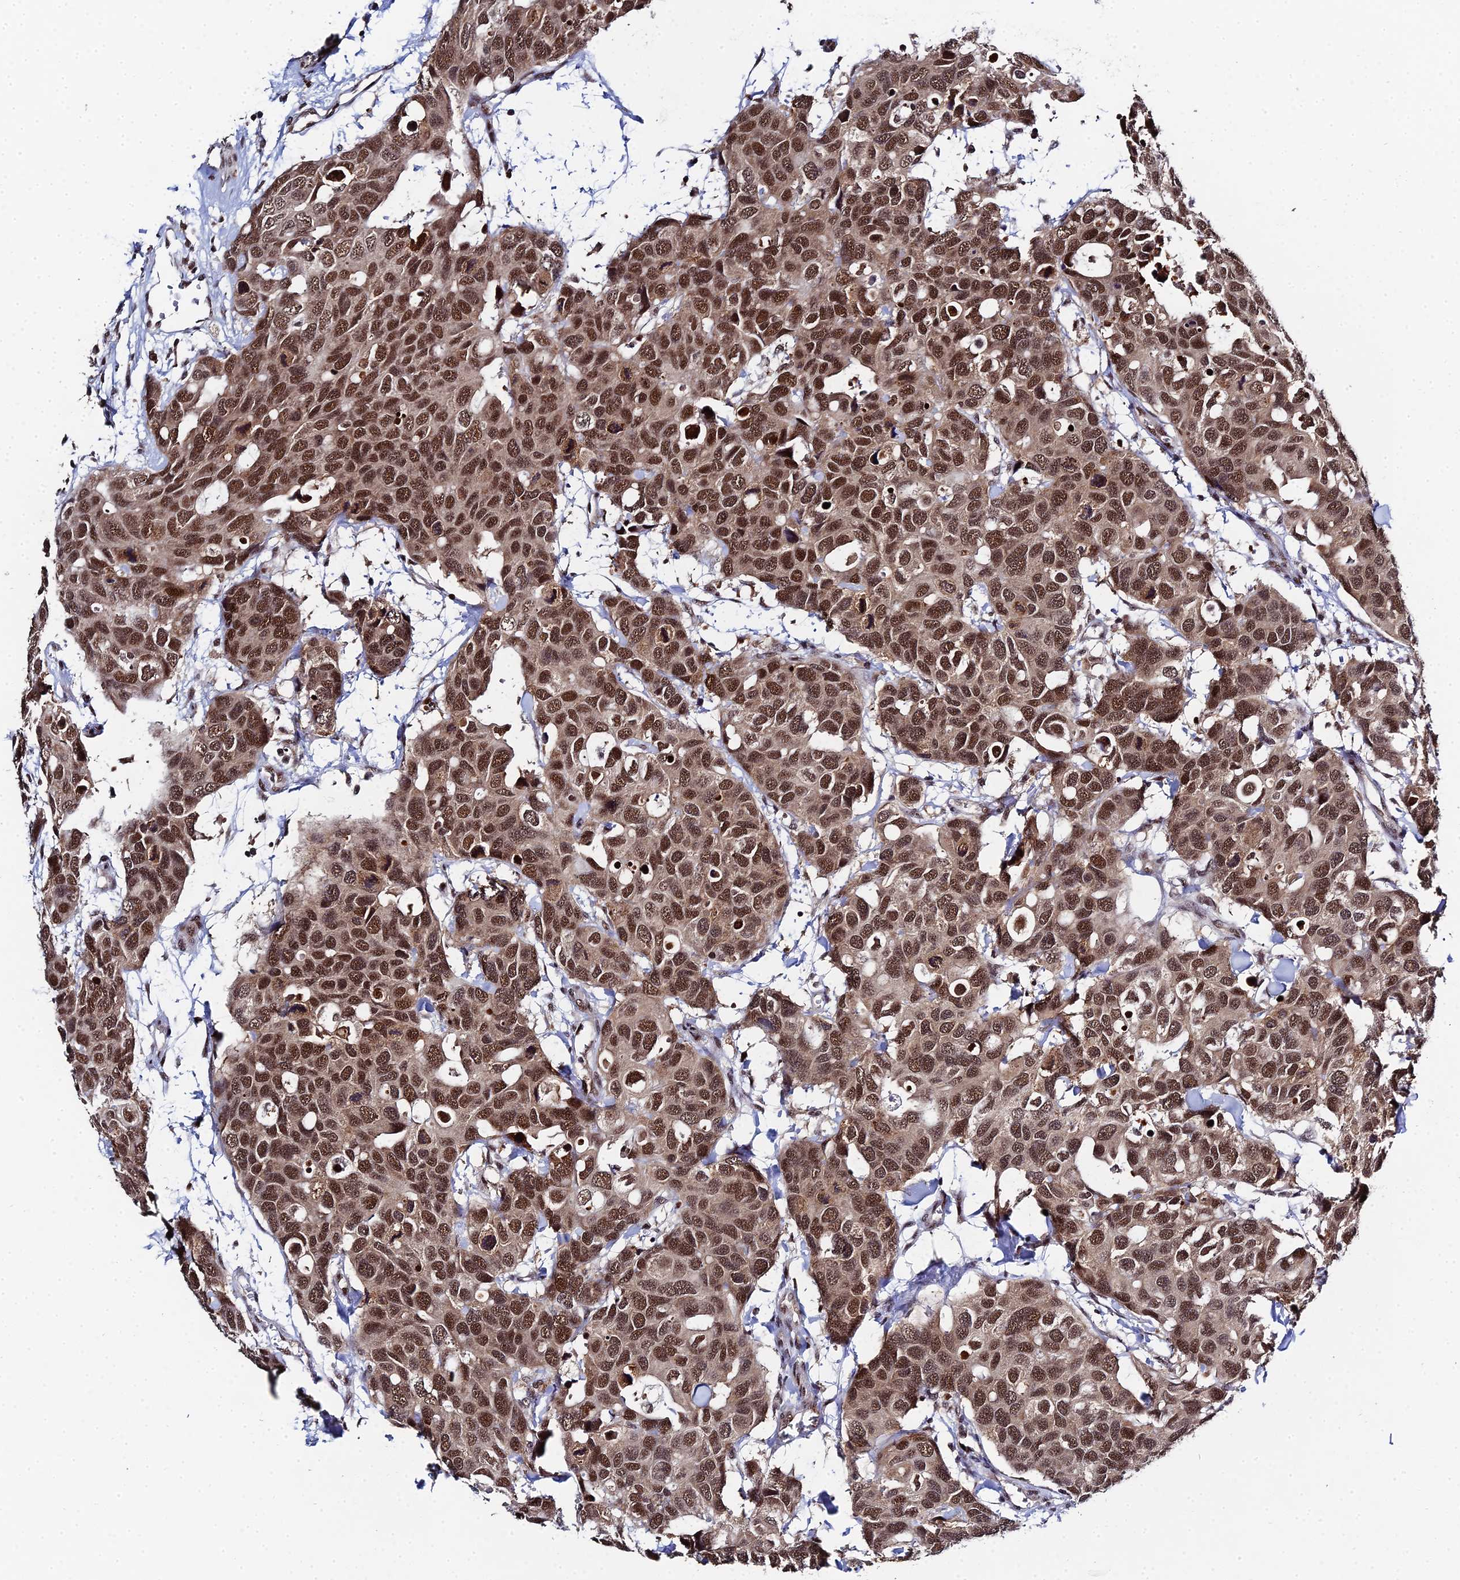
{"staining": {"intensity": "strong", "quantity": ">75%", "location": "nuclear"}, "tissue": "breast cancer", "cell_type": "Tumor cells", "image_type": "cancer", "snomed": [{"axis": "morphology", "description": "Duct carcinoma"}, {"axis": "topography", "description": "Breast"}], "caption": "Protein expression analysis of human breast cancer (infiltrating ductal carcinoma) reveals strong nuclear positivity in approximately >75% of tumor cells.", "gene": "MAGOHB", "patient": {"sex": "female", "age": 83}}